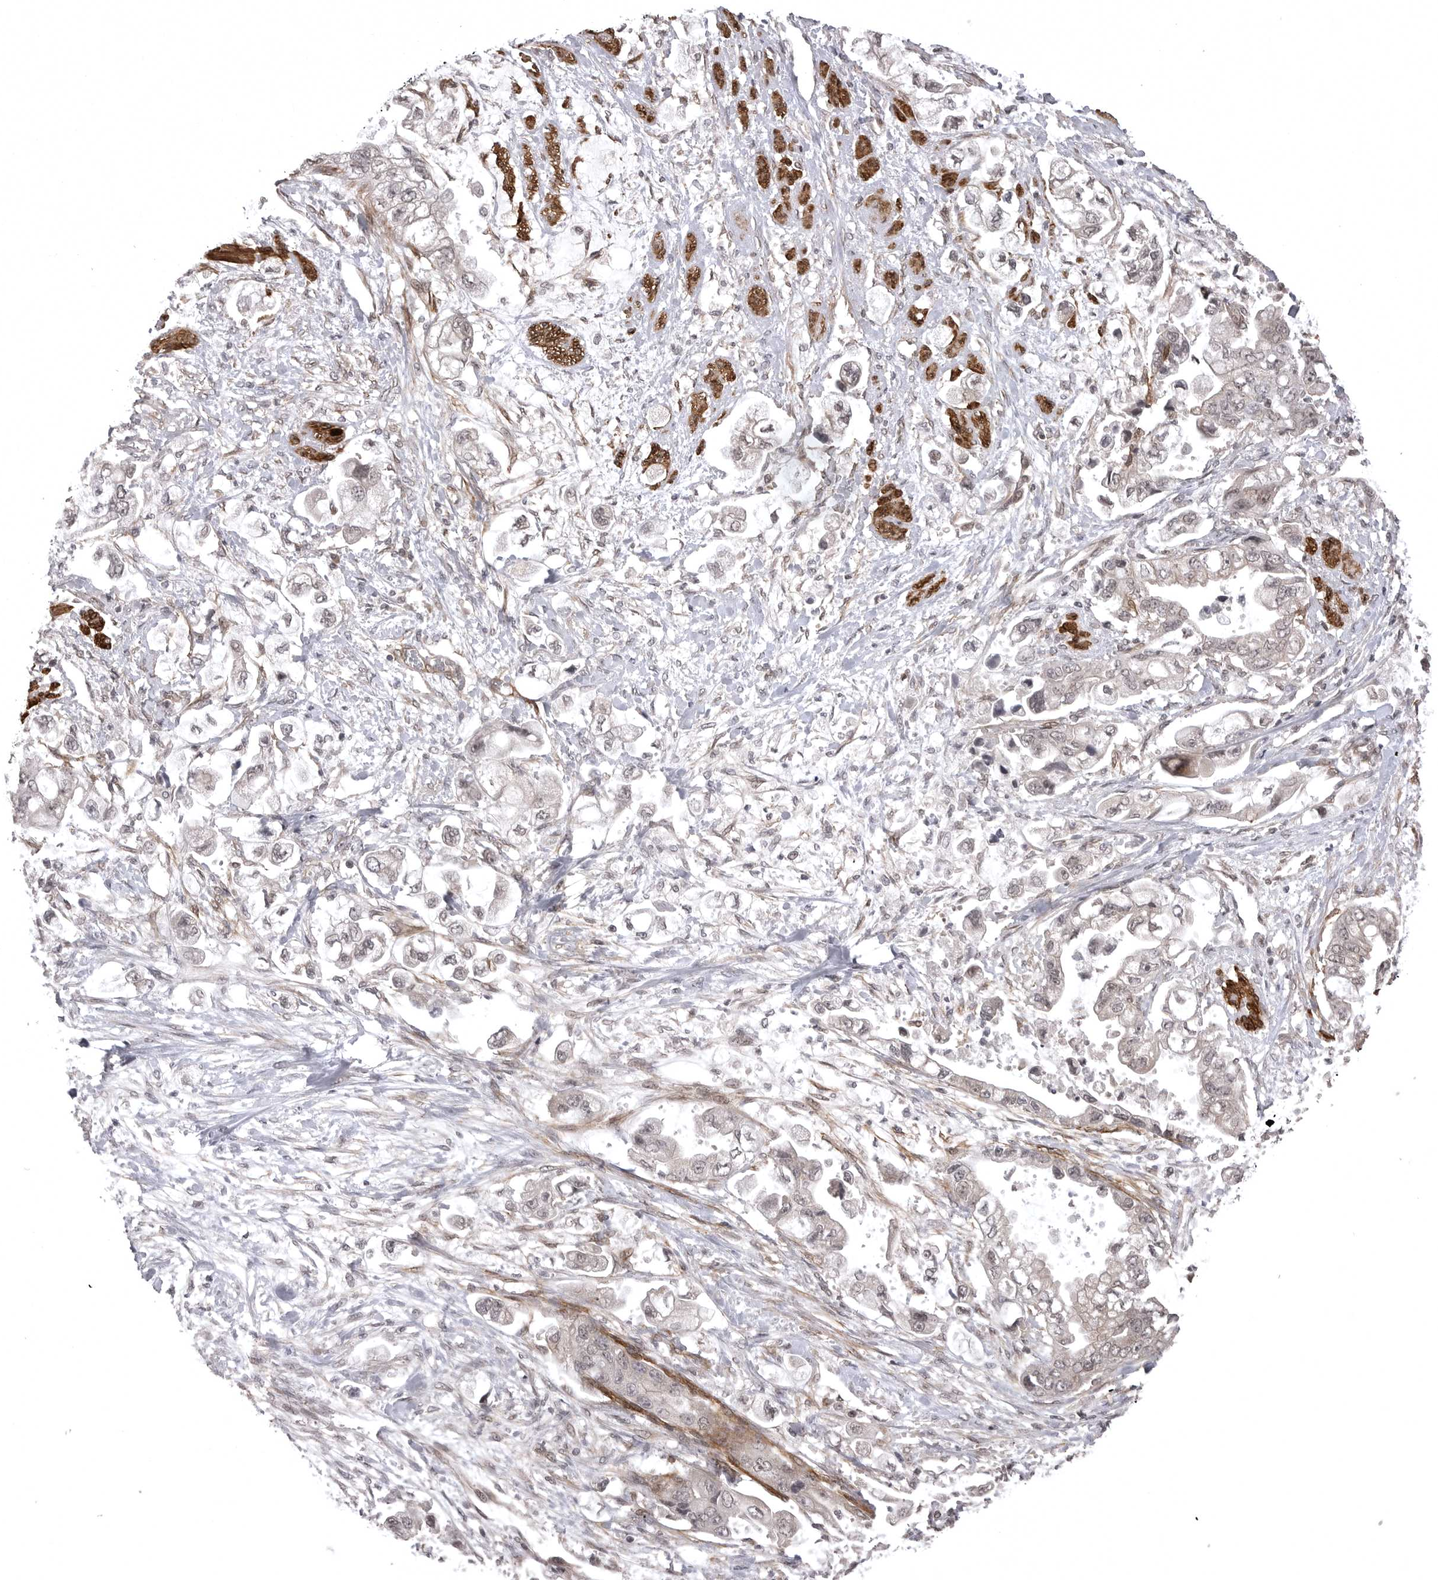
{"staining": {"intensity": "negative", "quantity": "none", "location": "none"}, "tissue": "stomach cancer", "cell_type": "Tumor cells", "image_type": "cancer", "snomed": [{"axis": "morphology", "description": "Adenocarcinoma, NOS"}, {"axis": "topography", "description": "Stomach"}], "caption": "The image exhibits no staining of tumor cells in adenocarcinoma (stomach). (Immunohistochemistry, brightfield microscopy, high magnification).", "gene": "SORBS1", "patient": {"sex": "male", "age": 62}}